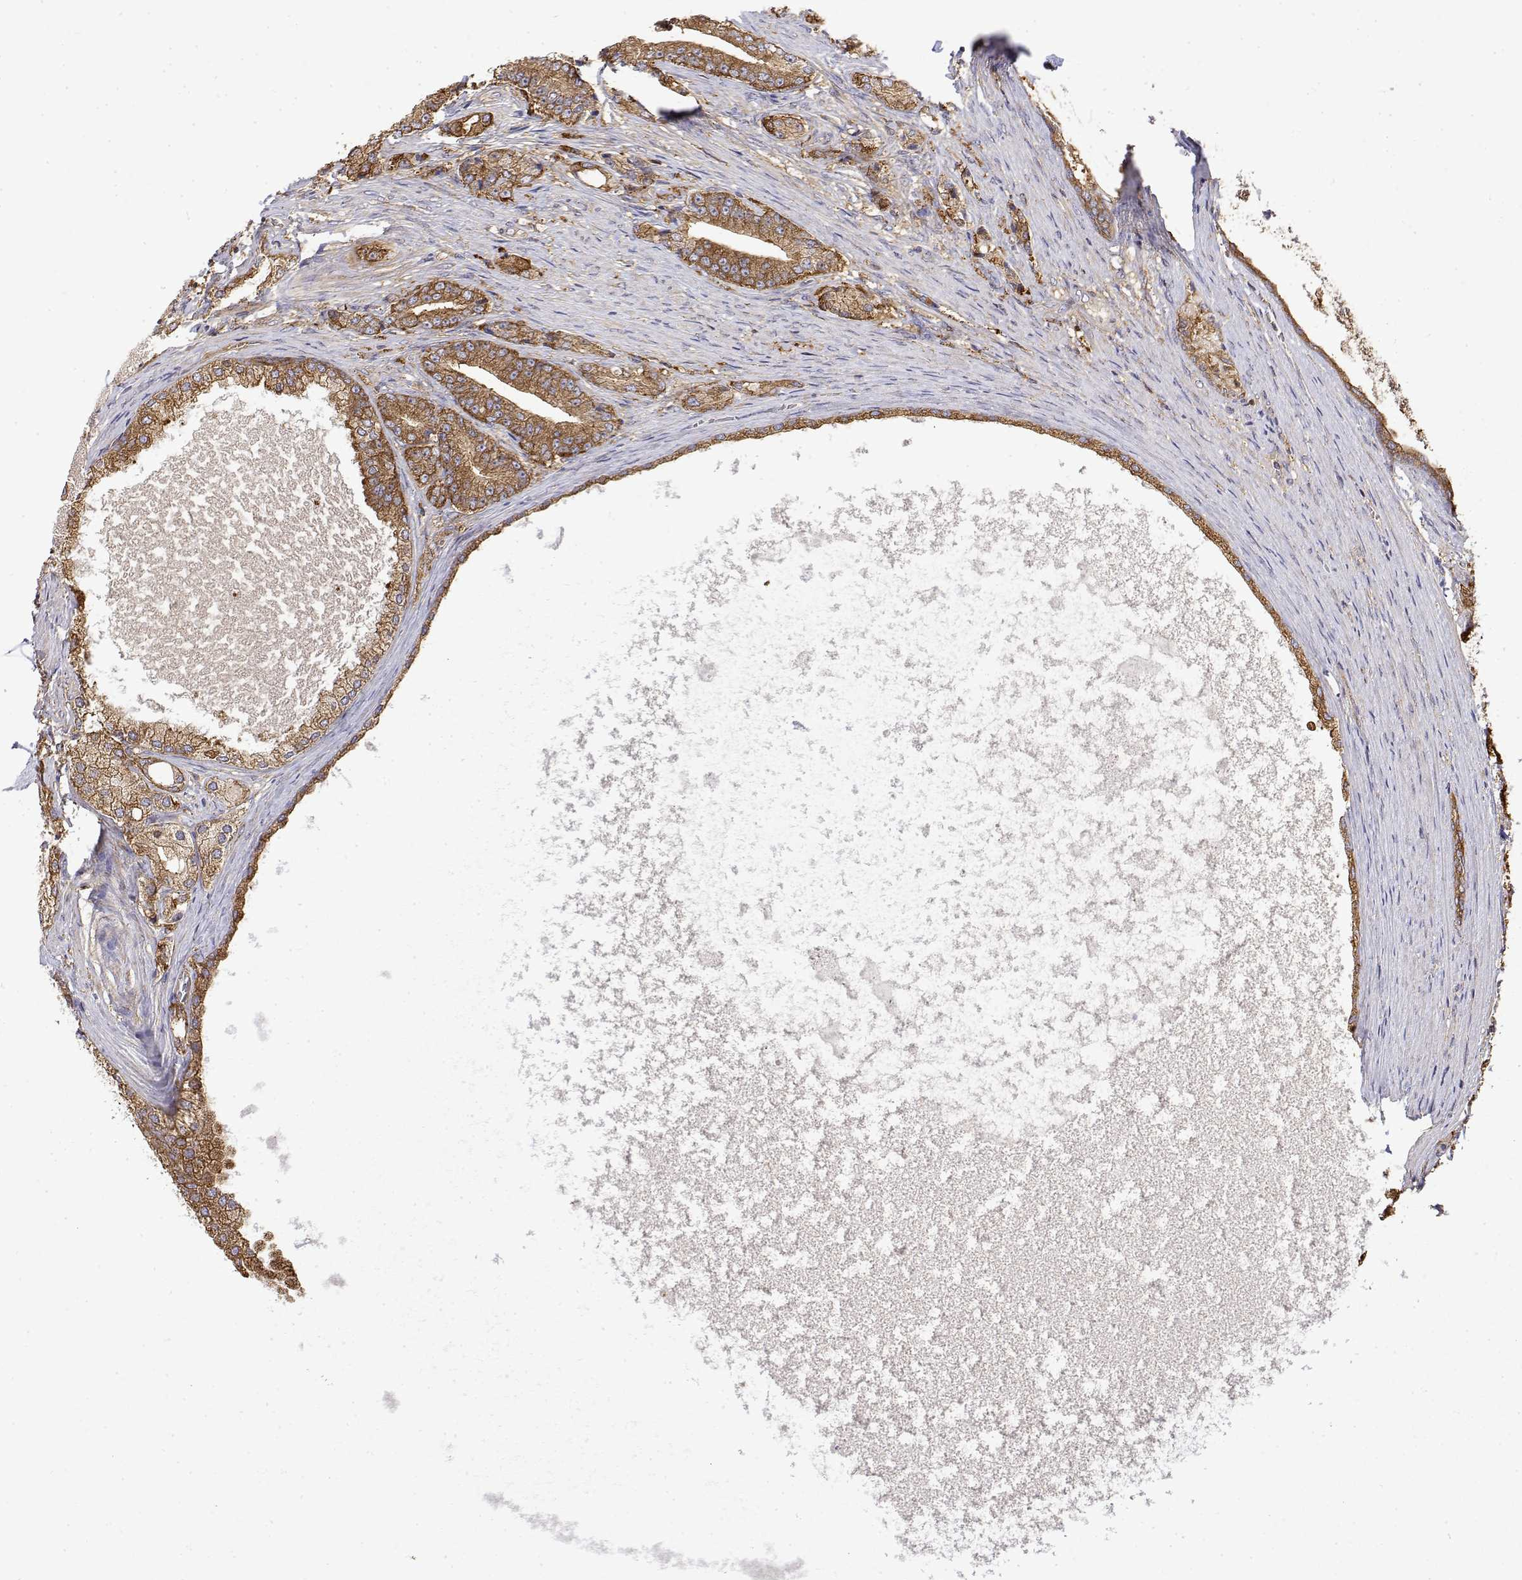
{"staining": {"intensity": "strong", "quantity": ">75%", "location": "cytoplasmic/membranous"}, "tissue": "prostate cancer", "cell_type": "Tumor cells", "image_type": "cancer", "snomed": [{"axis": "morphology", "description": "Adenocarcinoma, High grade"}, {"axis": "topography", "description": "Prostate and seminal vesicle, NOS"}], "caption": "Approximately >75% of tumor cells in adenocarcinoma (high-grade) (prostate) reveal strong cytoplasmic/membranous protein staining as visualized by brown immunohistochemical staining.", "gene": "PACSIN2", "patient": {"sex": "male", "age": 61}}